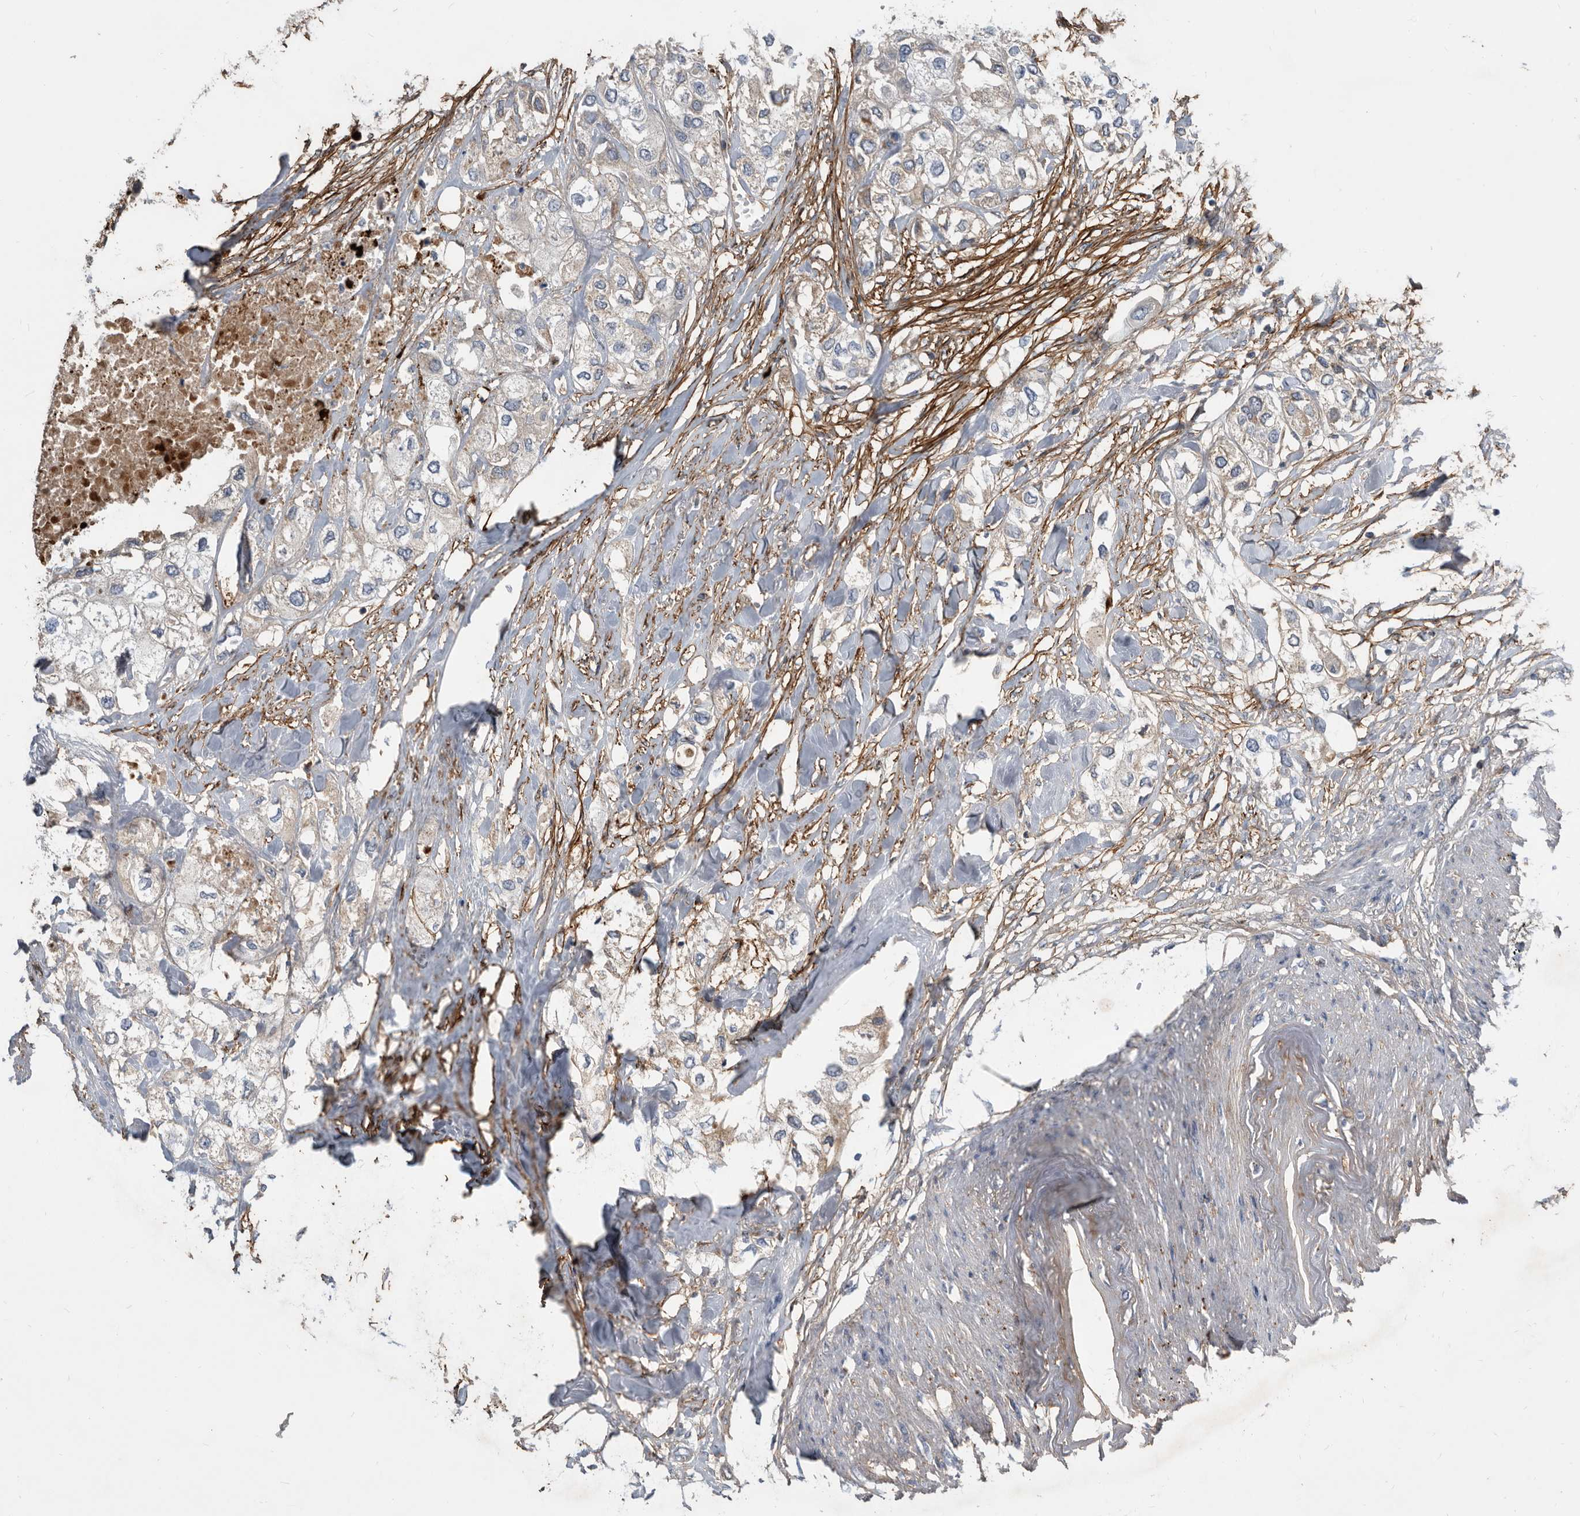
{"staining": {"intensity": "negative", "quantity": "none", "location": "none"}, "tissue": "urothelial cancer", "cell_type": "Tumor cells", "image_type": "cancer", "snomed": [{"axis": "morphology", "description": "Urothelial carcinoma, High grade"}, {"axis": "topography", "description": "Urinary bladder"}], "caption": "IHC of human urothelial carcinoma (high-grade) exhibits no staining in tumor cells. (Immunohistochemistry (ihc), brightfield microscopy, high magnification).", "gene": "PI15", "patient": {"sex": "male", "age": 64}}